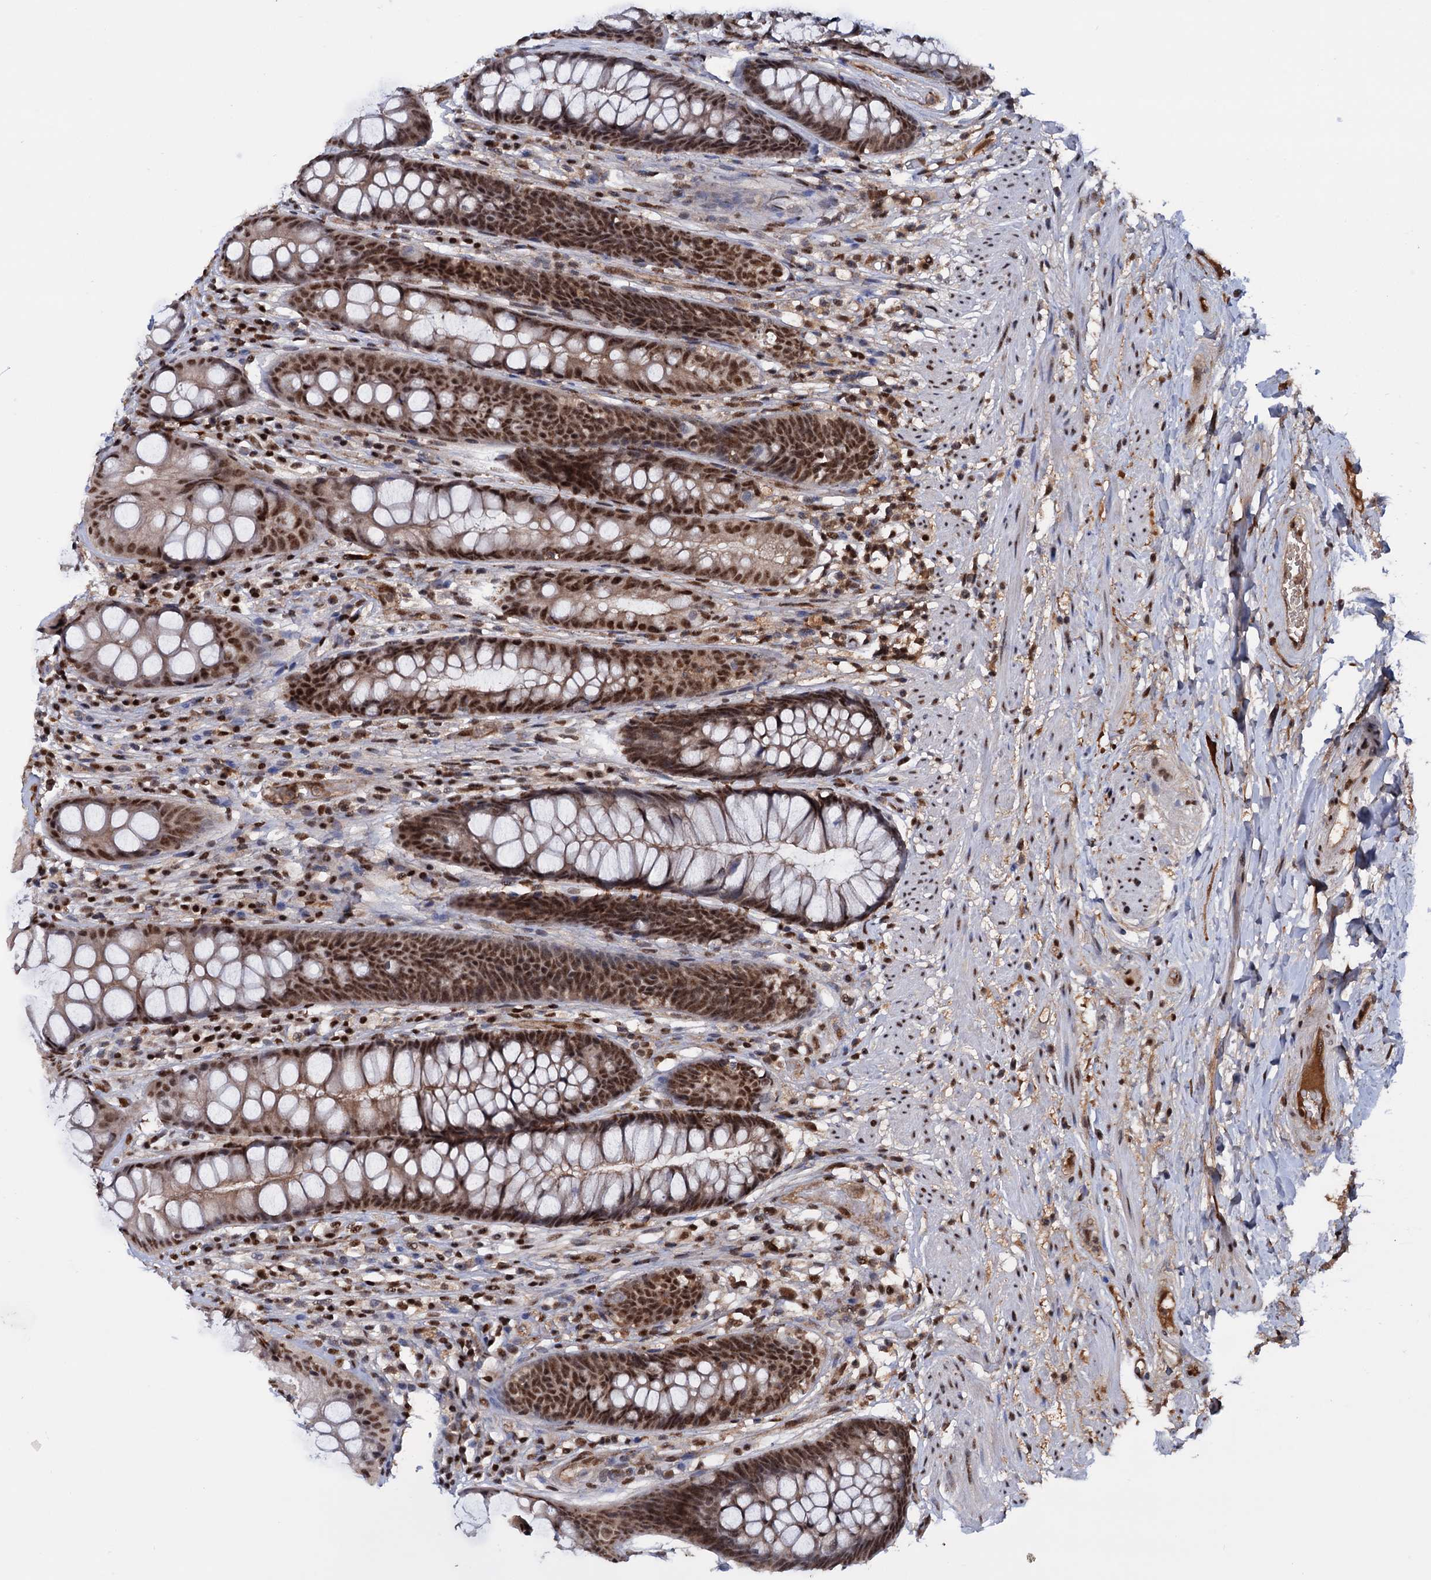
{"staining": {"intensity": "moderate", "quantity": ">75%", "location": "nuclear"}, "tissue": "rectum", "cell_type": "Glandular cells", "image_type": "normal", "snomed": [{"axis": "morphology", "description": "Normal tissue, NOS"}, {"axis": "topography", "description": "Rectum"}], "caption": "Moderate nuclear expression is identified in approximately >75% of glandular cells in normal rectum. (brown staining indicates protein expression, while blue staining denotes nuclei).", "gene": "TBC1D12", "patient": {"sex": "male", "age": 74}}